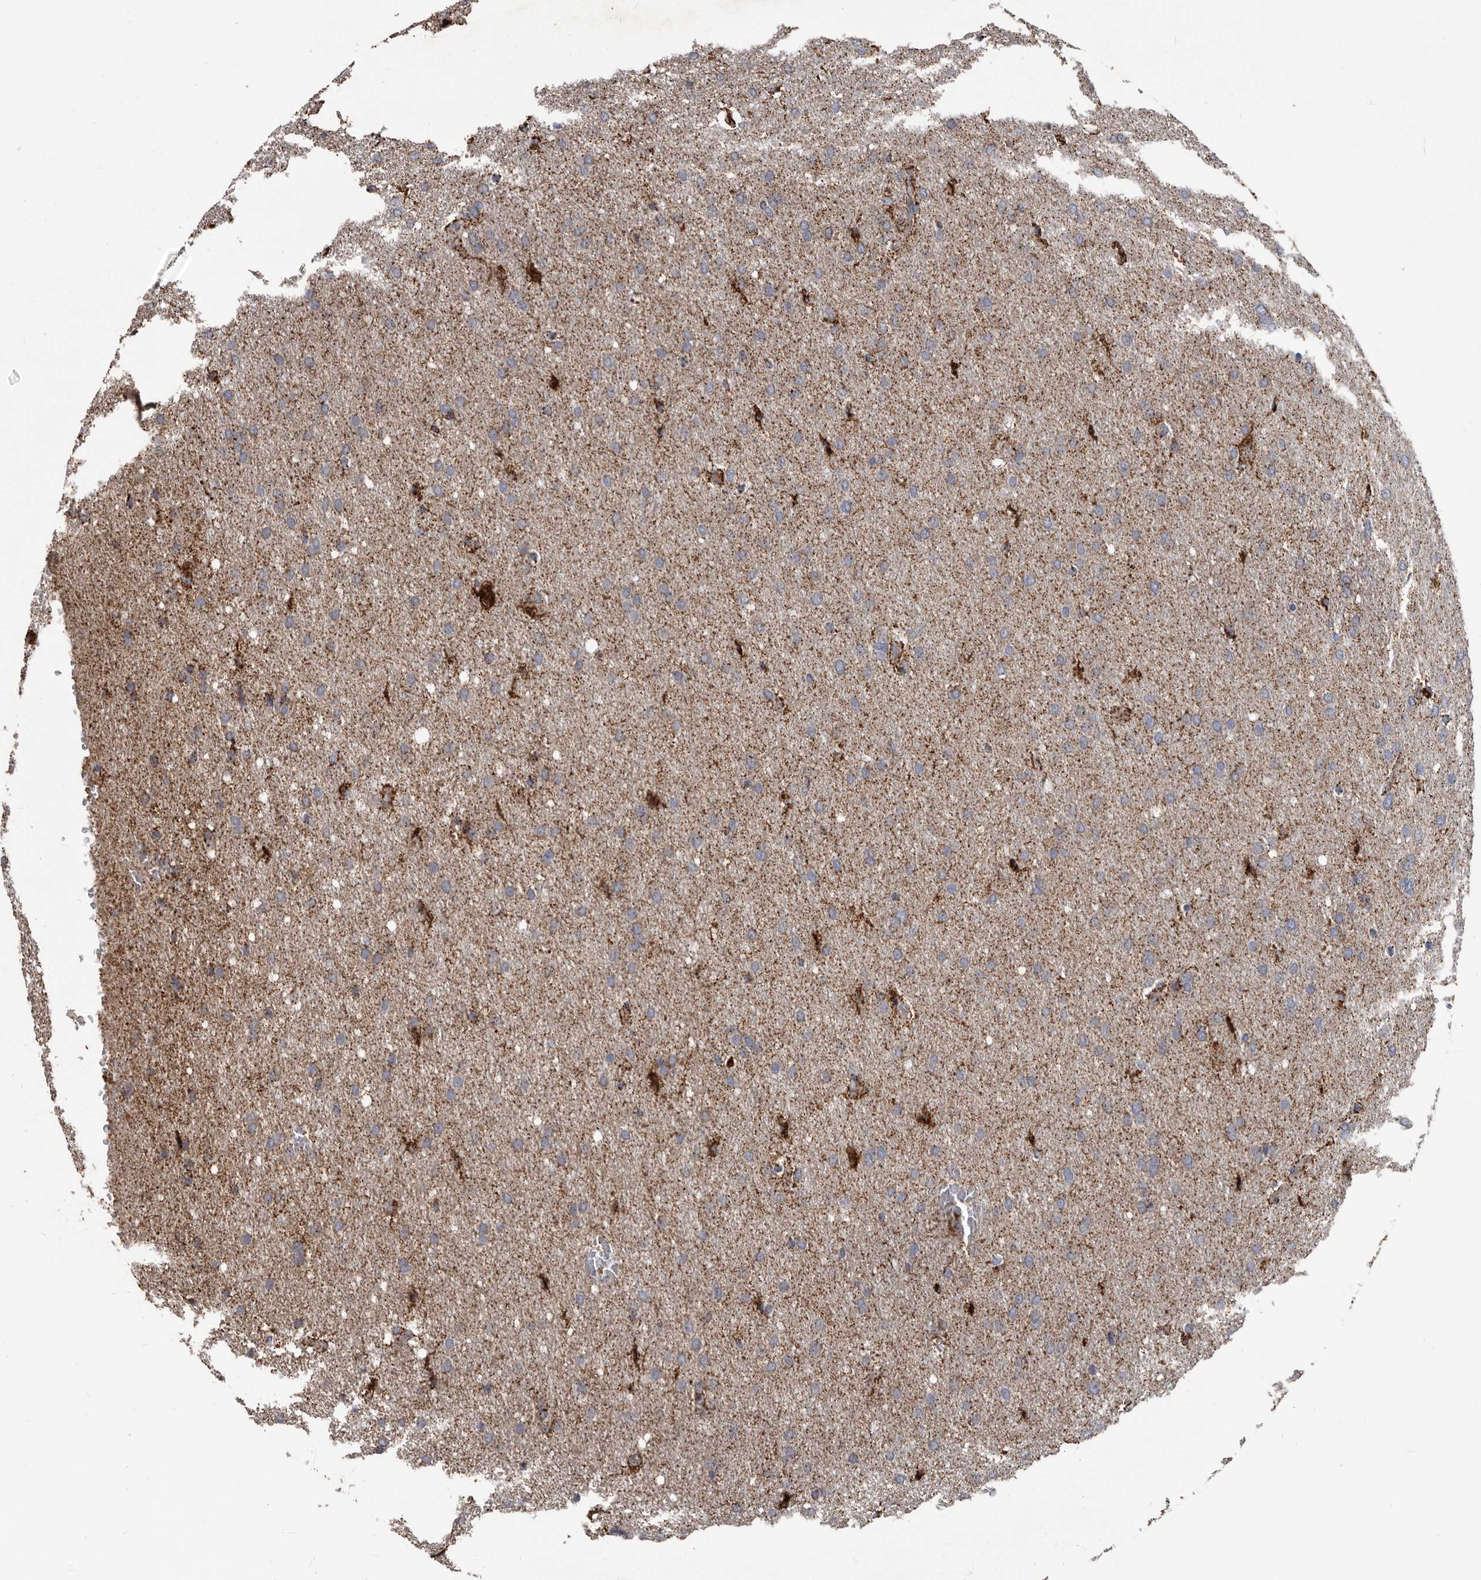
{"staining": {"intensity": "moderate", "quantity": ">75%", "location": "cytoplasmic/membranous"}, "tissue": "glioma", "cell_type": "Tumor cells", "image_type": "cancer", "snomed": [{"axis": "morphology", "description": "Glioma, malignant, Low grade"}, {"axis": "topography", "description": "Brain"}], "caption": "A high-resolution micrograph shows immunohistochemistry (IHC) staining of malignant low-grade glioma, which displays moderate cytoplasmic/membranous positivity in about >75% of tumor cells. (DAB (3,3'-diaminobenzidine) = brown stain, brightfield microscopy at high magnification).", "gene": "ALDH5A1", "patient": {"sex": "female", "age": 37}}